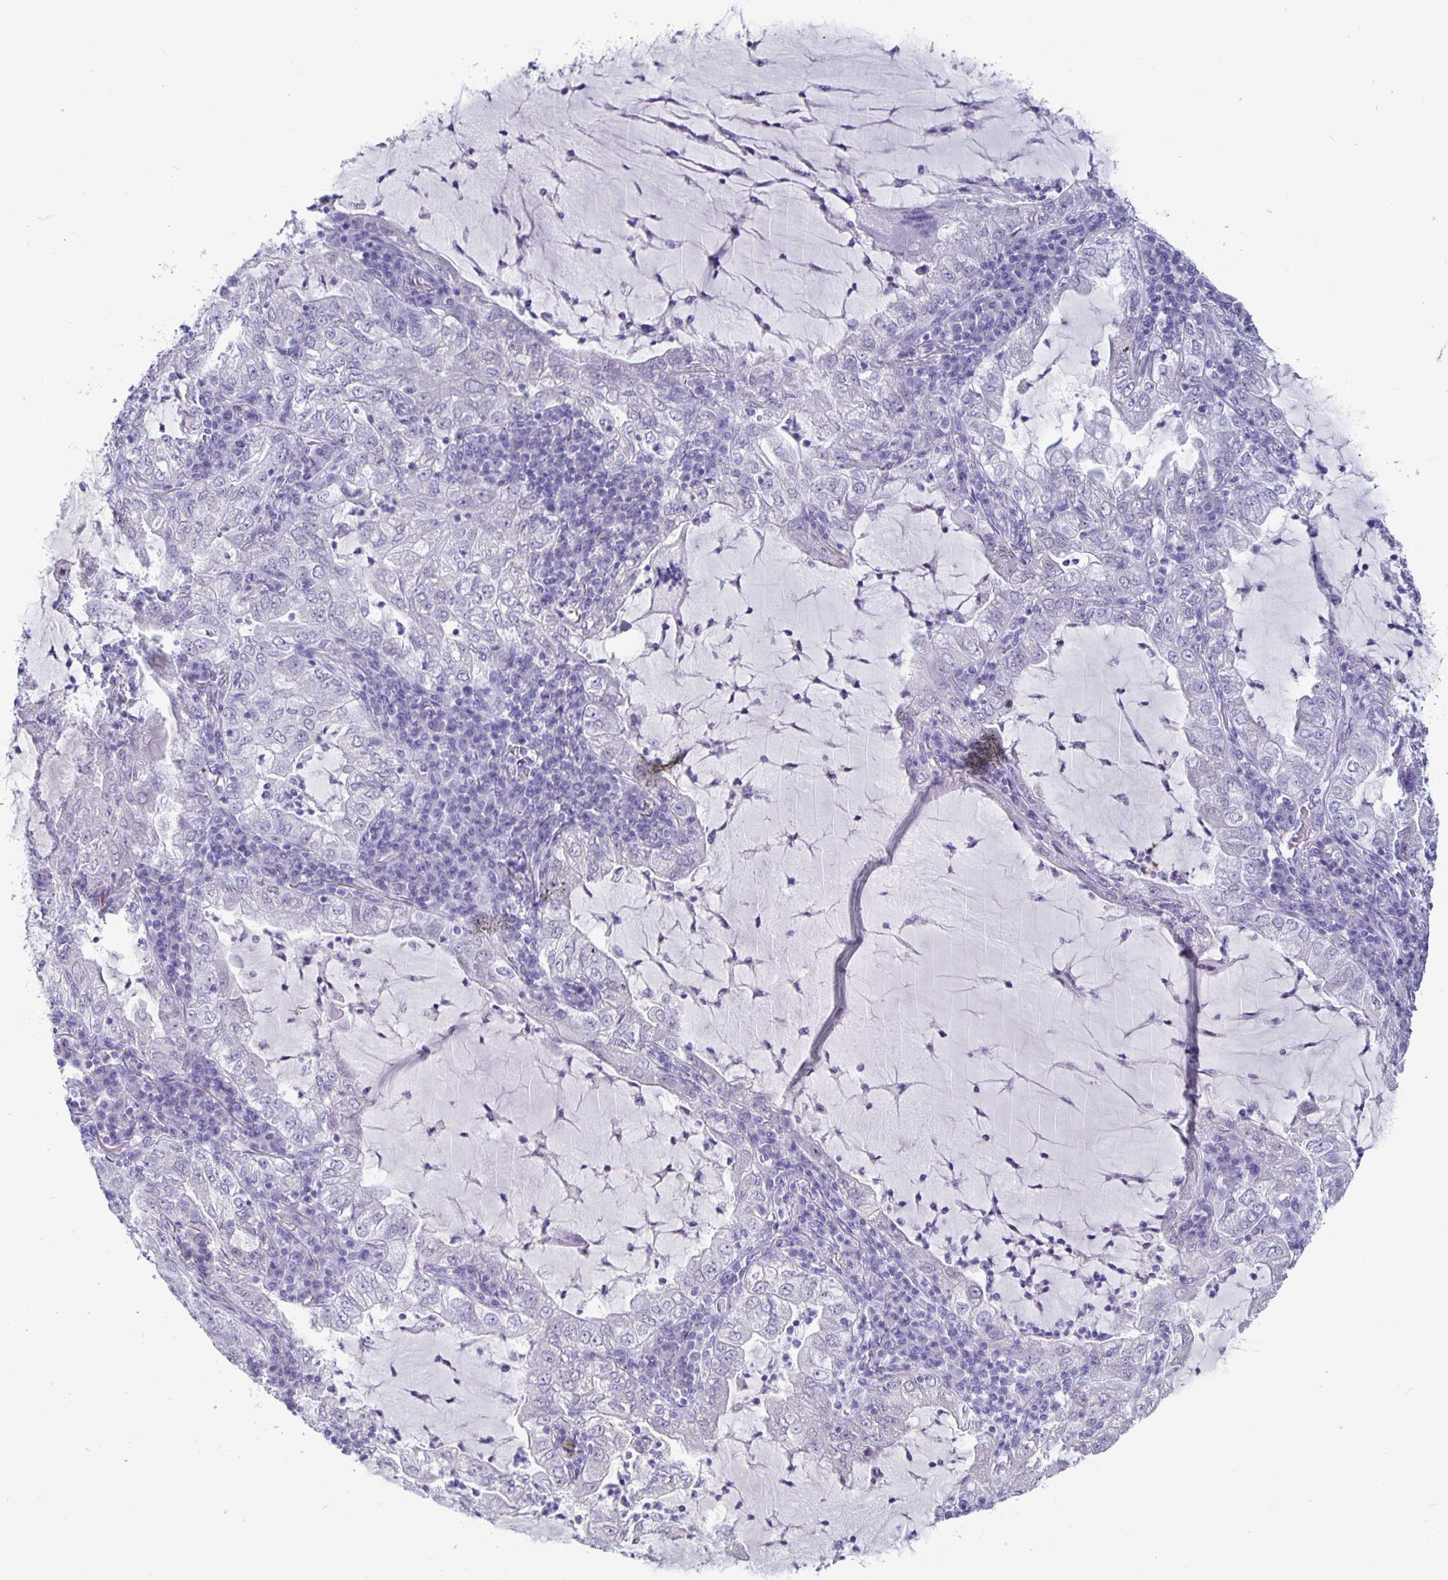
{"staining": {"intensity": "negative", "quantity": "none", "location": "none"}, "tissue": "lung cancer", "cell_type": "Tumor cells", "image_type": "cancer", "snomed": [{"axis": "morphology", "description": "Adenocarcinoma, NOS"}, {"axis": "topography", "description": "Lung"}], "caption": "There is no significant staining in tumor cells of lung cancer (adenocarcinoma). (Immunohistochemistry (ihc), brightfield microscopy, high magnification).", "gene": "BPIFA3", "patient": {"sex": "female", "age": 73}}